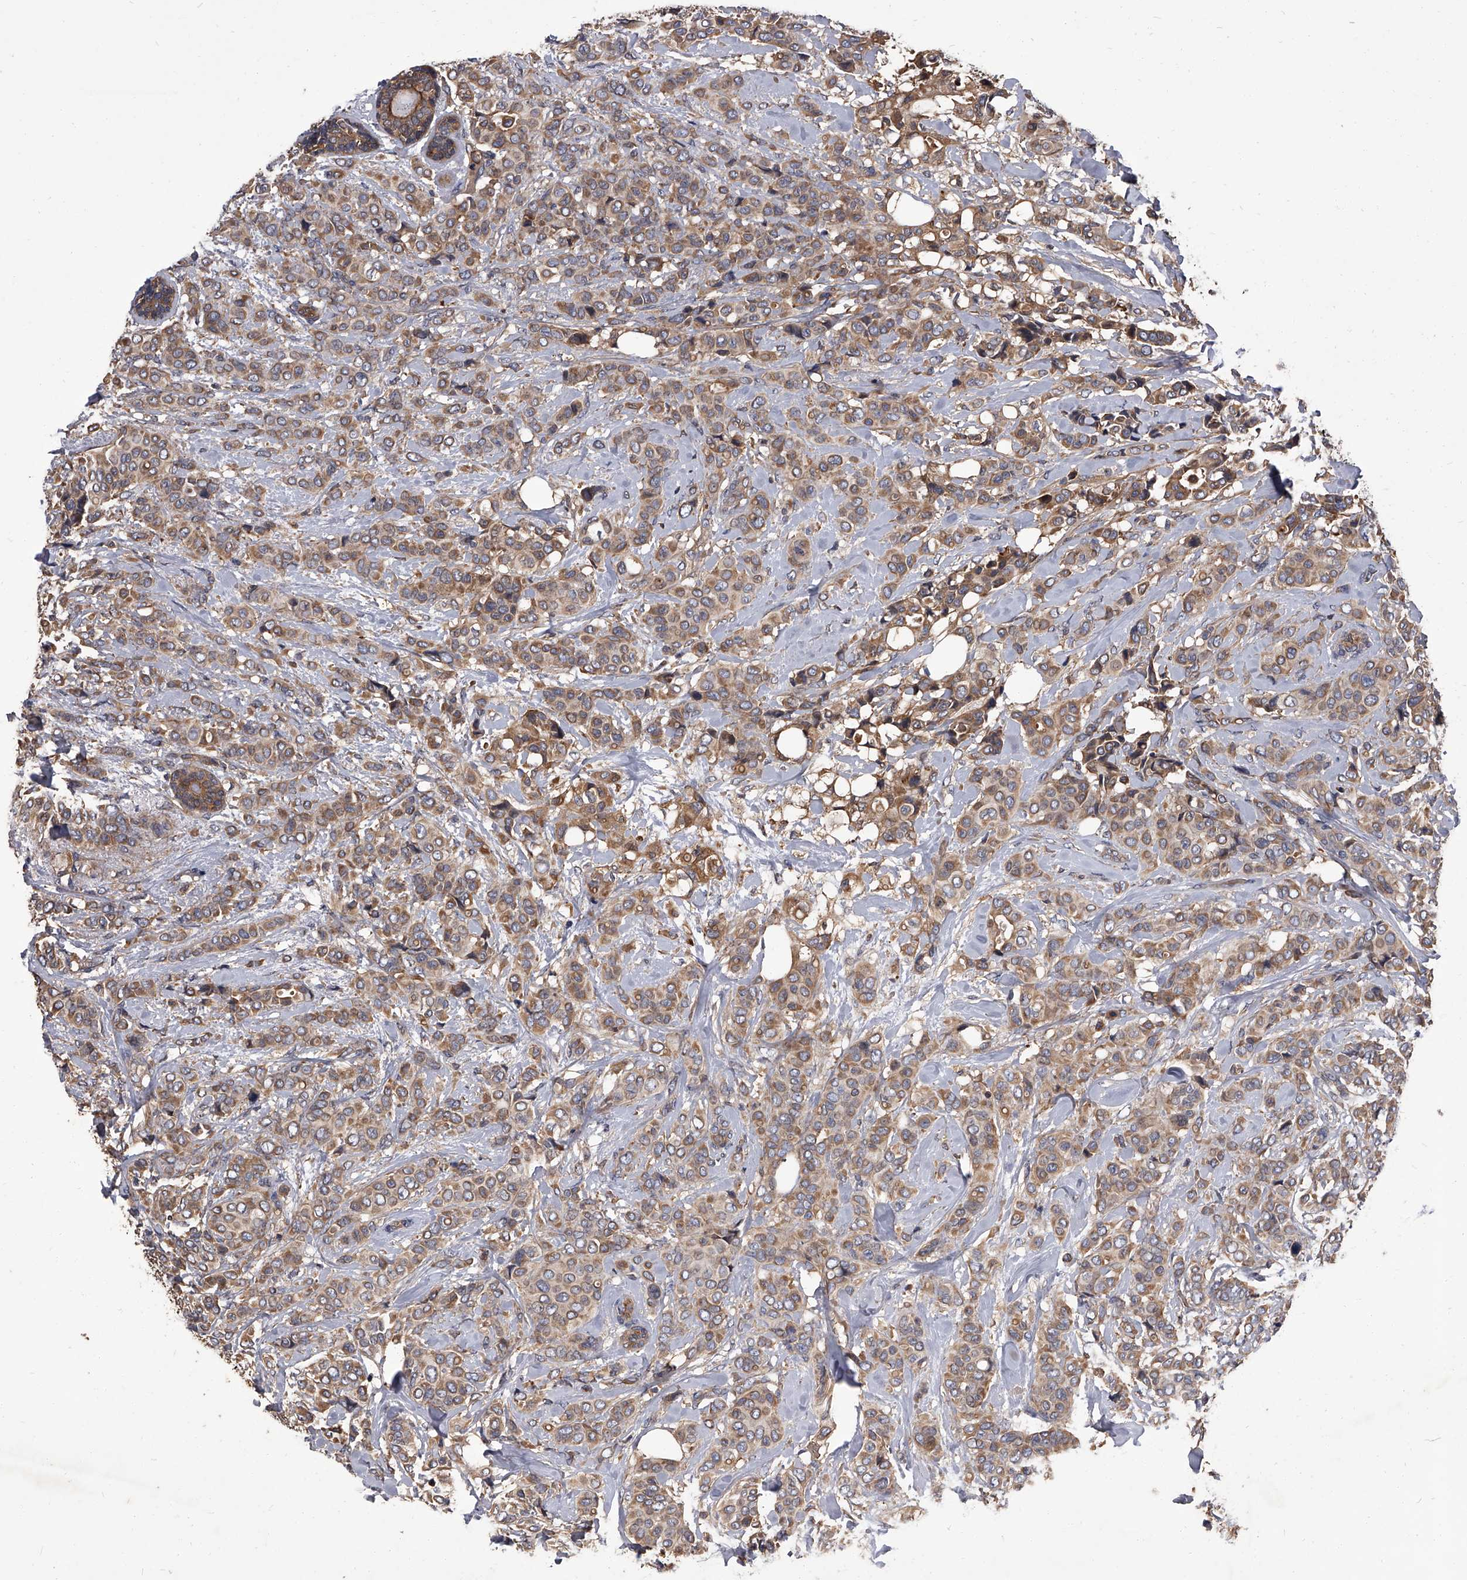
{"staining": {"intensity": "weak", "quantity": ">75%", "location": "cytoplasmic/membranous"}, "tissue": "breast cancer", "cell_type": "Tumor cells", "image_type": "cancer", "snomed": [{"axis": "morphology", "description": "Lobular carcinoma"}, {"axis": "topography", "description": "Breast"}], "caption": "Breast cancer (lobular carcinoma) stained for a protein reveals weak cytoplasmic/membranous positivity in tumor cells.", "gene": "STK36", "patient": {"sex": "female", "age": 51}}